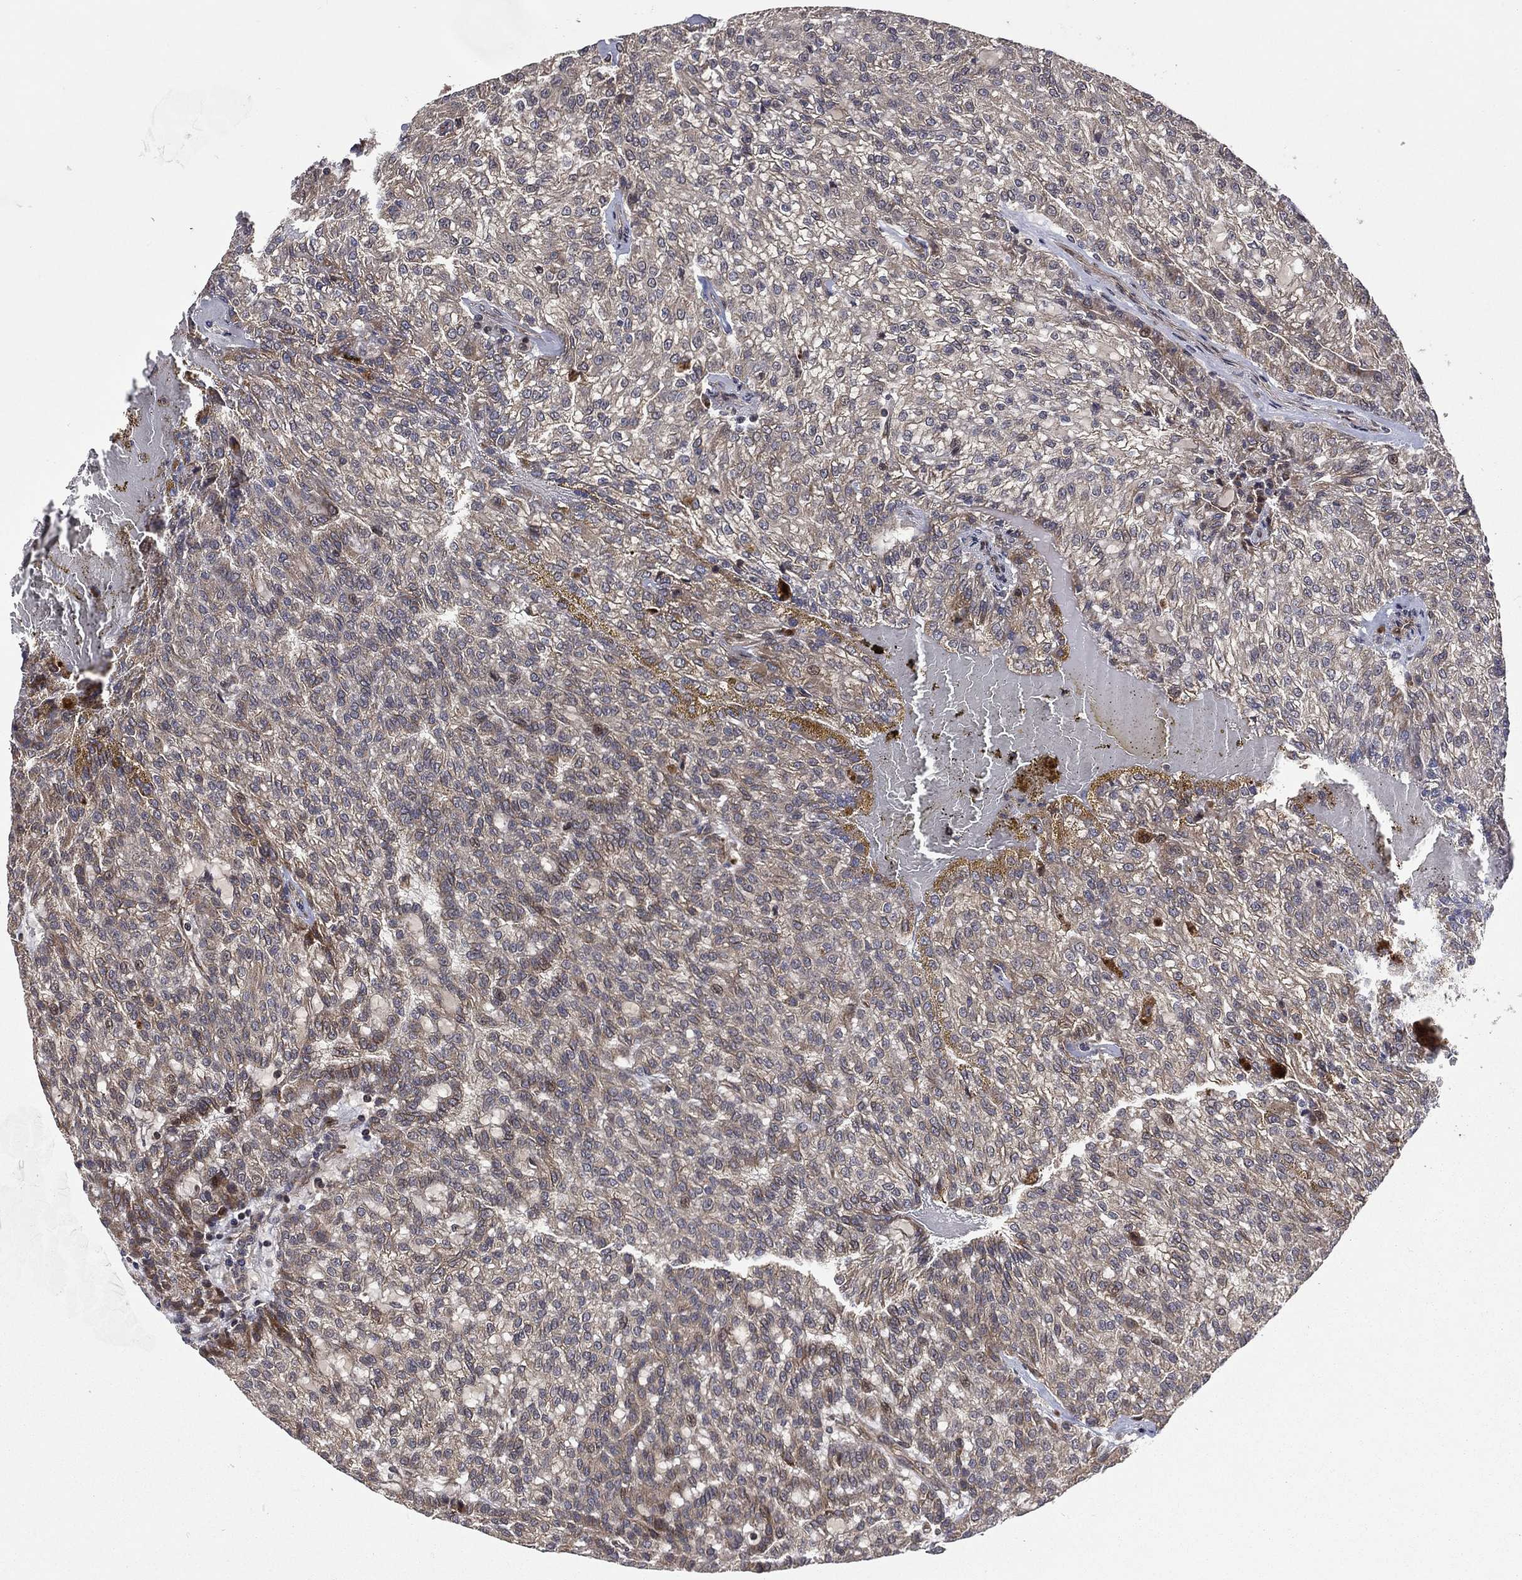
{"staining": {"intensity": "moderate", "quantity": "<25%", "location": "cytoplasmic/membranous"}, "tissue": "renal cancer", "cell_type": "Tumor cells", "image_type": "cancer", "snomed": [{"axis": "morphology", "description": "Adenocarcinoma, NOS"}, {"axis": "topography", "description": "Kidney"}], "caption": "Brown immunohistochemical staining in human renal adenocarcinoma demonstrates moderate cytoplasmic/membranous positivity in about <25% of tumor cells.", "gene": "RAB11FIP4", "patient": {"sex": "male", "age": 63}}